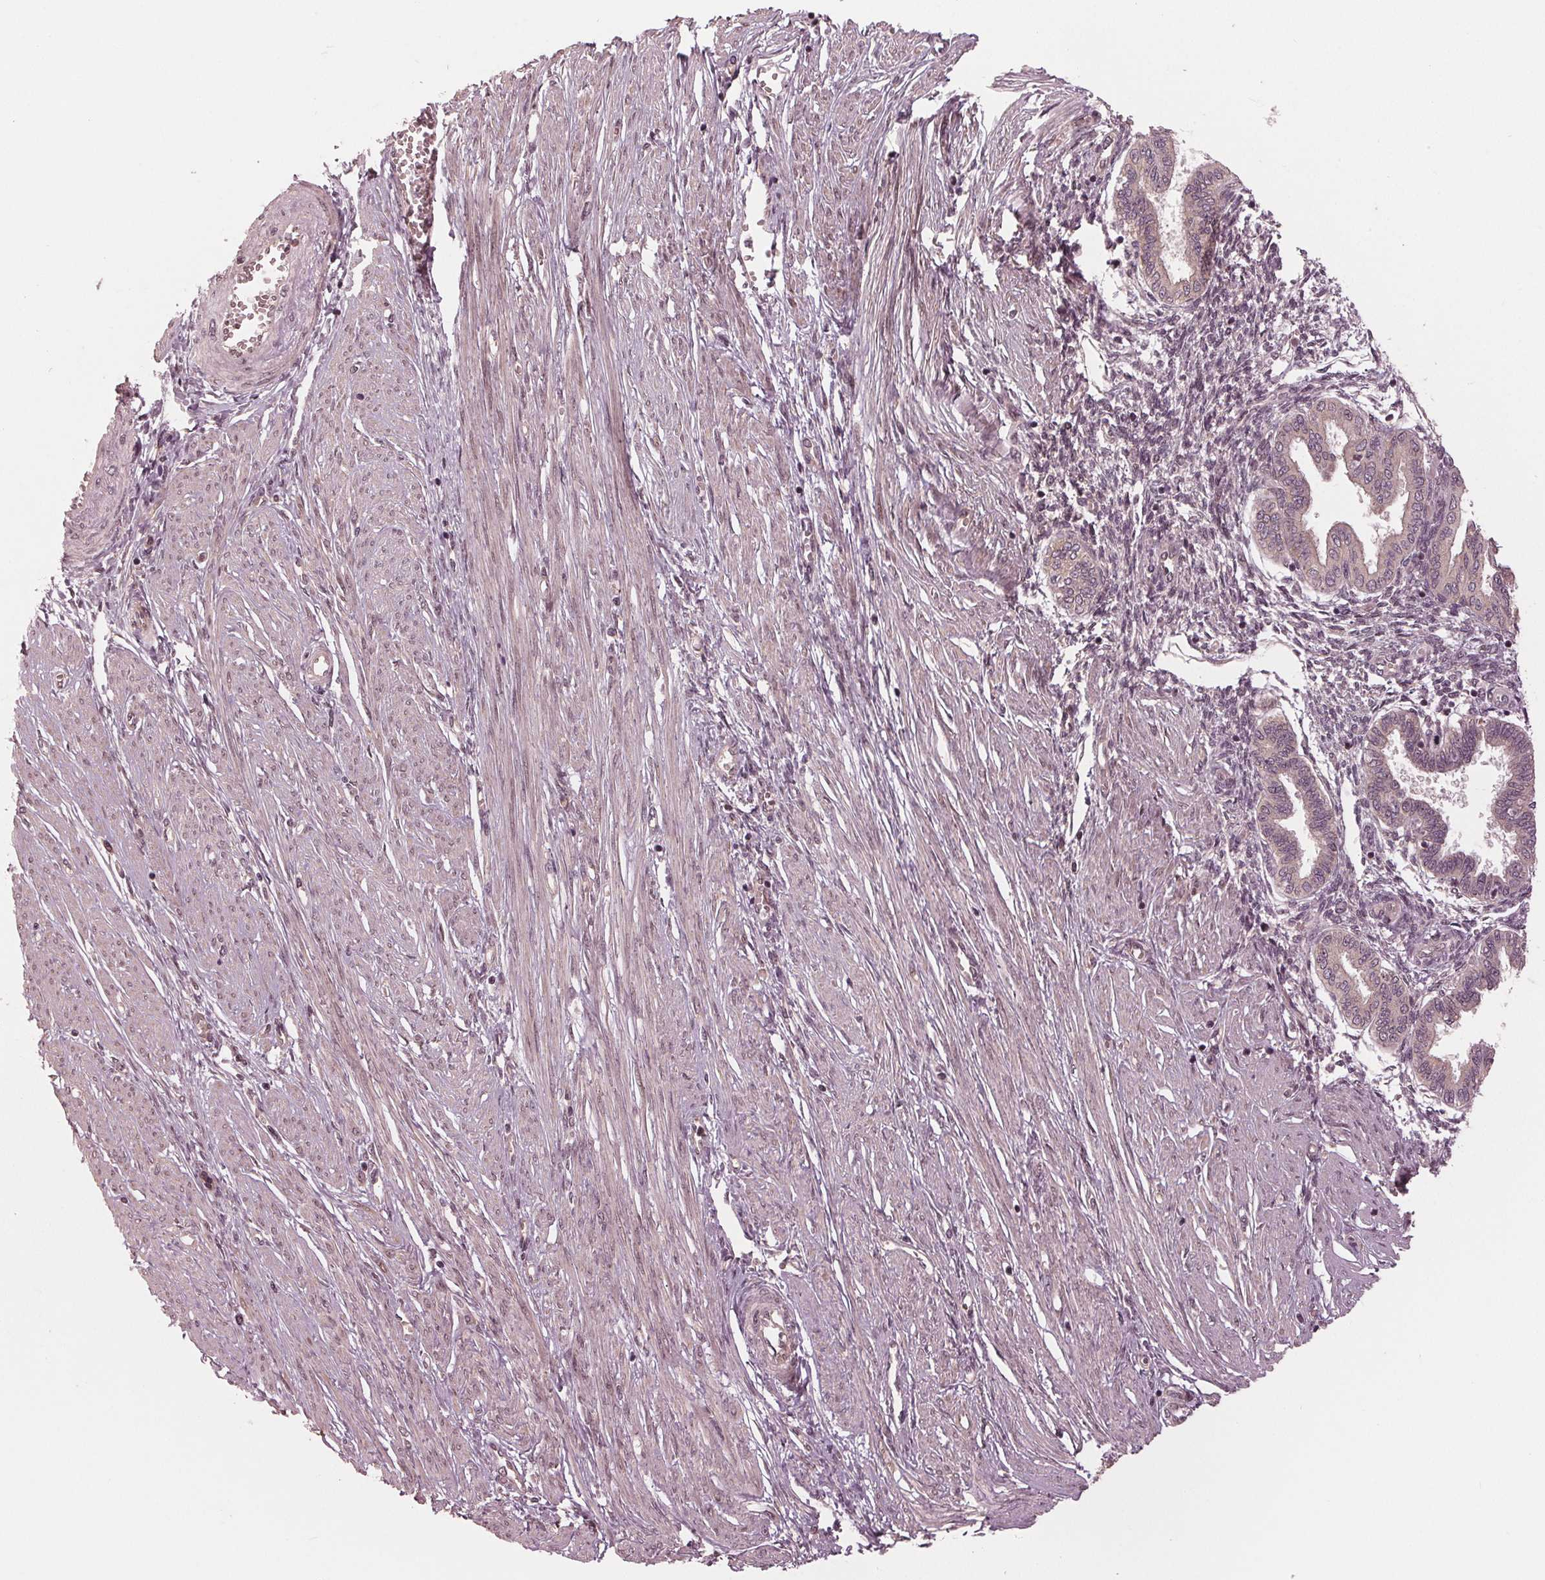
{"staining": {"intensity": "negative", "quantity": "none", "location": "none"}, "tissue": "endometrium", "cell_type": "Cells in endometrial stroma", "image_type": "normal", "snomed": [{"axis": "morphology", "description": "Normal tissue, NOS"}, {"axis": "topography", "description": "Endometrium"}], "caption": "This is an immunohistochemistry (IHC) photomicrograph of benign human endometrium. There is no expression in cells in endometrial stroma.", "gene": "ZNF471", "patient": {"sex": "female", "age": 33}}